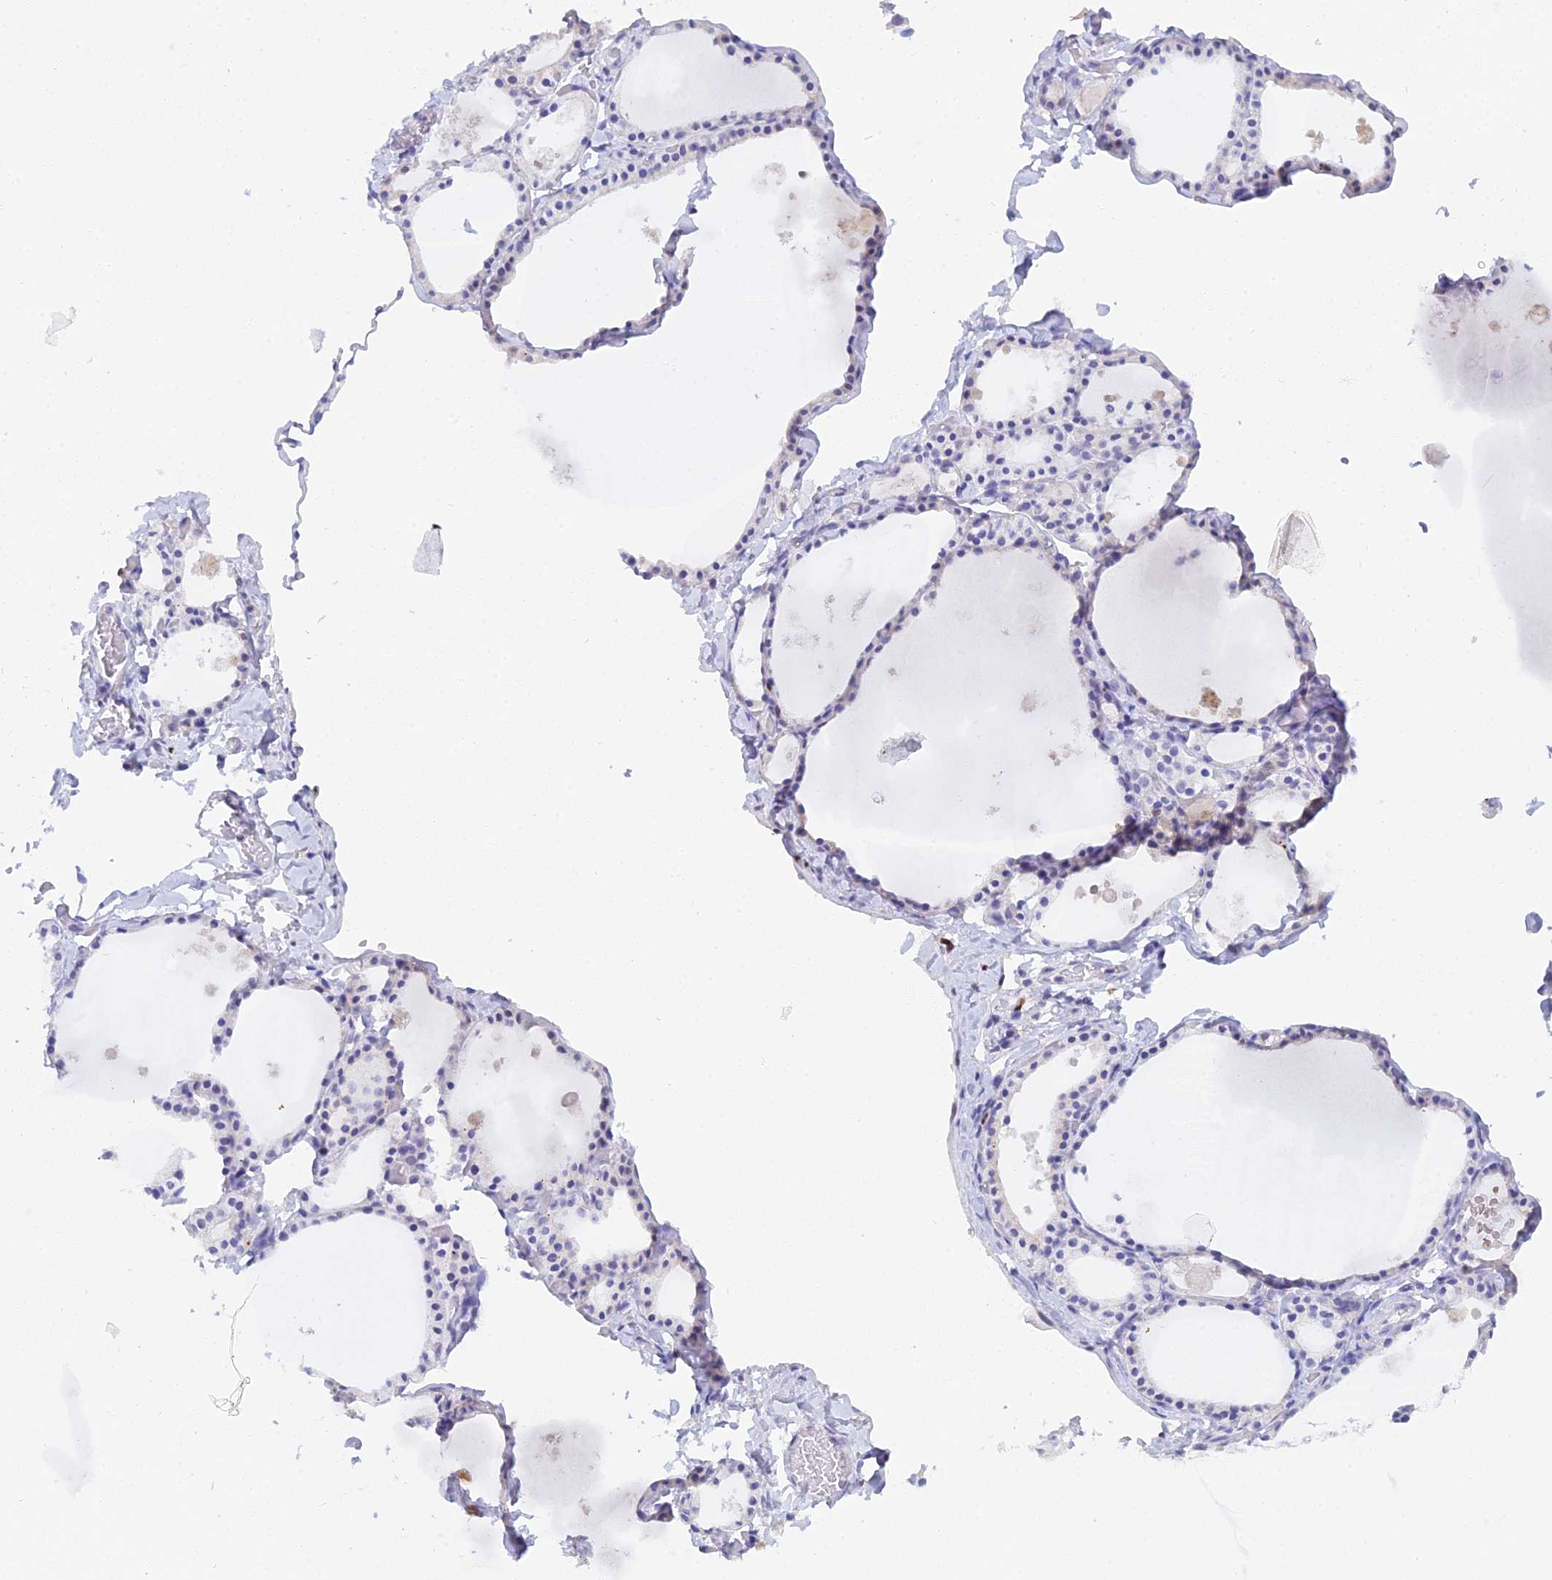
{"staining": {"intensity": "negative", "quantity": "none", "location": "none"}, "tissue": "thyroid gland", "cell_type": "Glandular cells", "image_type": "normal", "snomed": [{"axis": "morphology", "description": "Normal tissue, NOS"}, {"axis": "topography", "description": "Thyroid gland"}], "caption": "Immunohistochemical staining of unremarkable thyroid gland reveals no significant expression in glandular cells.", "gene": "MCM2", "patient": {"sex": "male", "age": 56}}